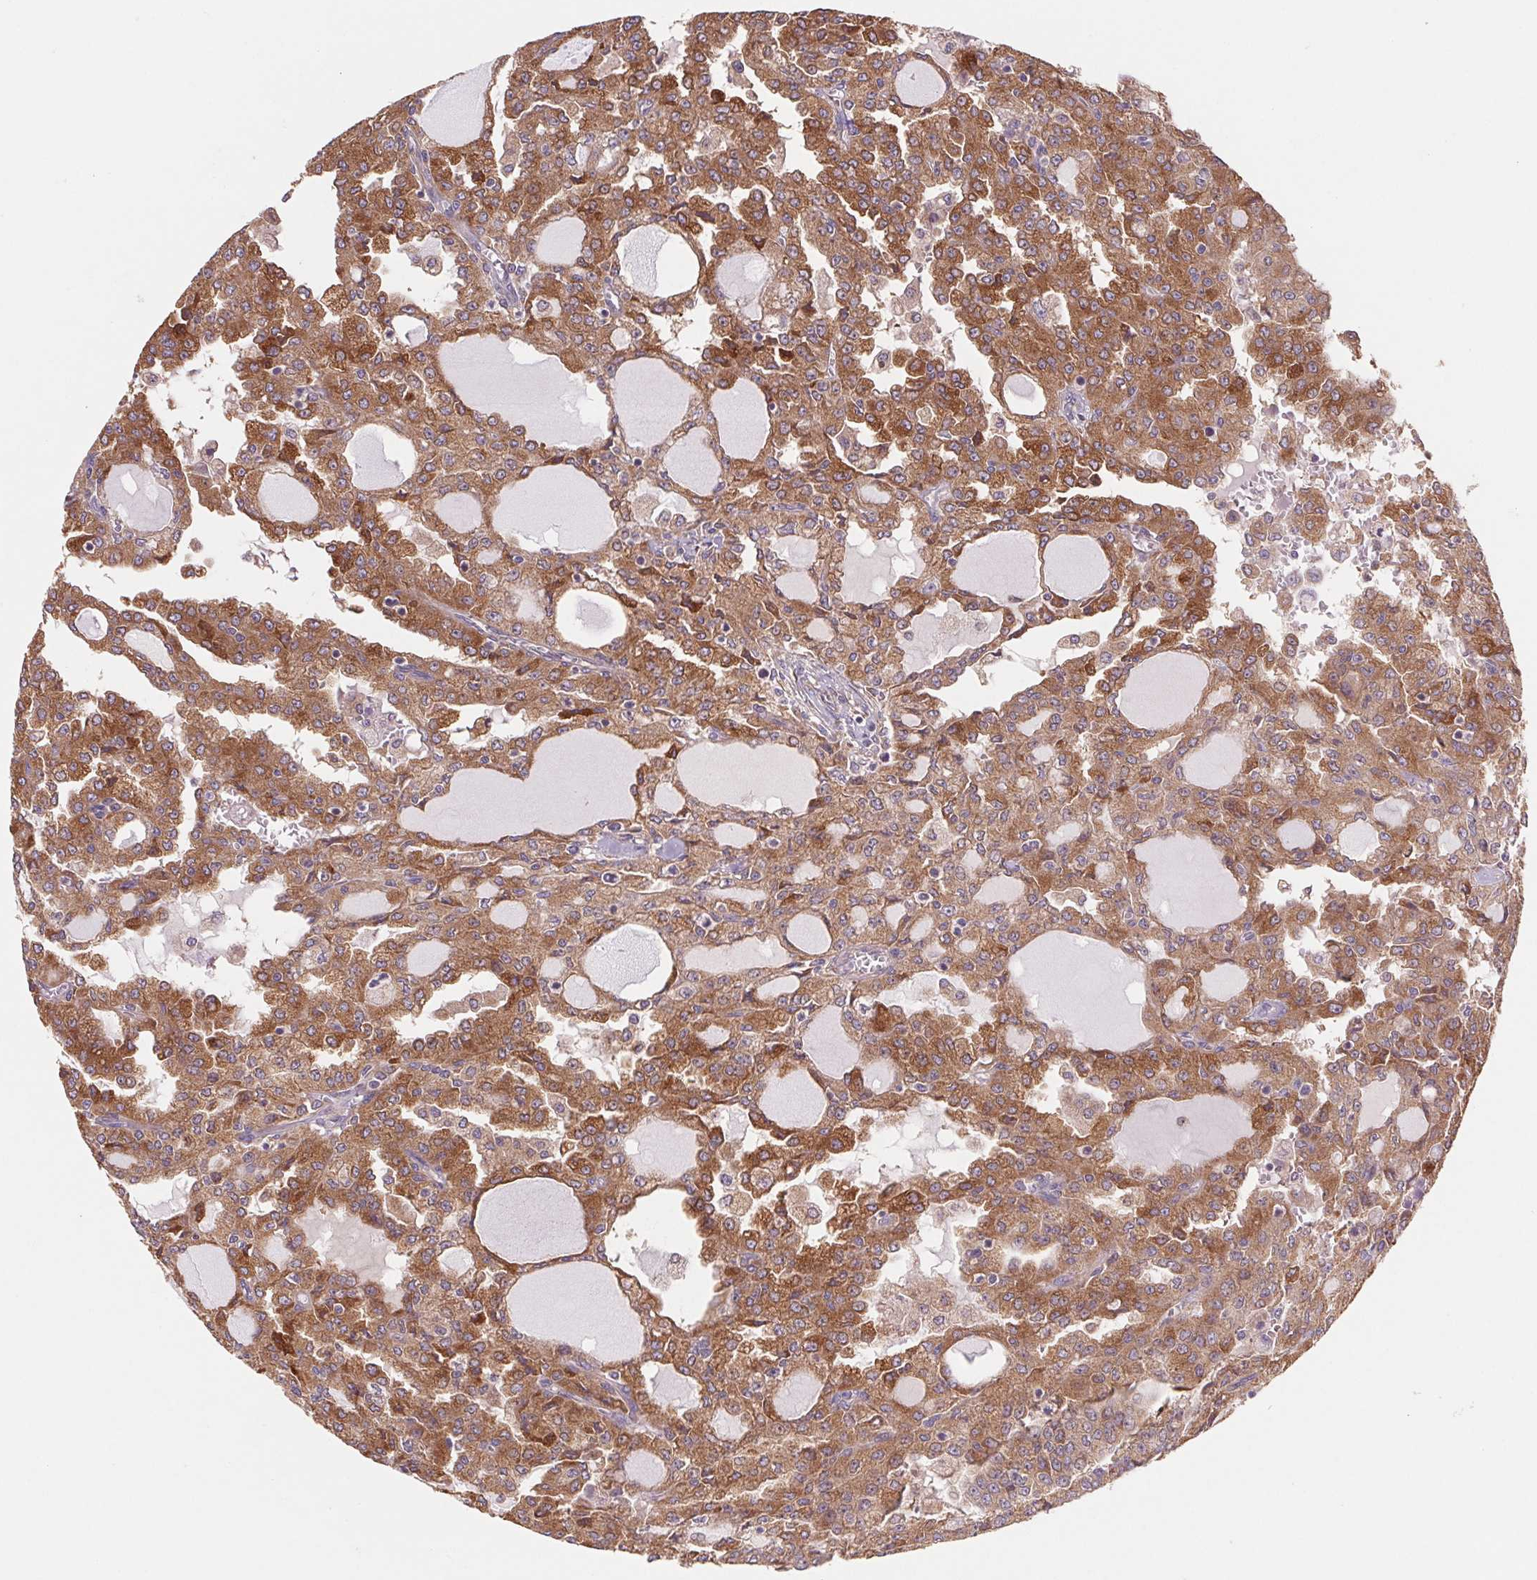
{"staining": {"intensity": "moderate", "quantity": ">75%", "location": "cytoplasmic/membranous"}, "tissue": "head and neck cancer", "cell_type": "Tumor cells", "image_type": "cancer", "snomed": [{"axis": "morphology", "description": "Adenocarcinoma, NOS"}, {"axis": "topography", "description": "Head-Neck"}], "caption": "Protein staining of head and neck cancer tissue exhibits moderate cytoplasmic/membranous staining in approximately >75% of tumor cells.", "gene": "RAB1A", "patient": {"sex": "male", "age": 64}}